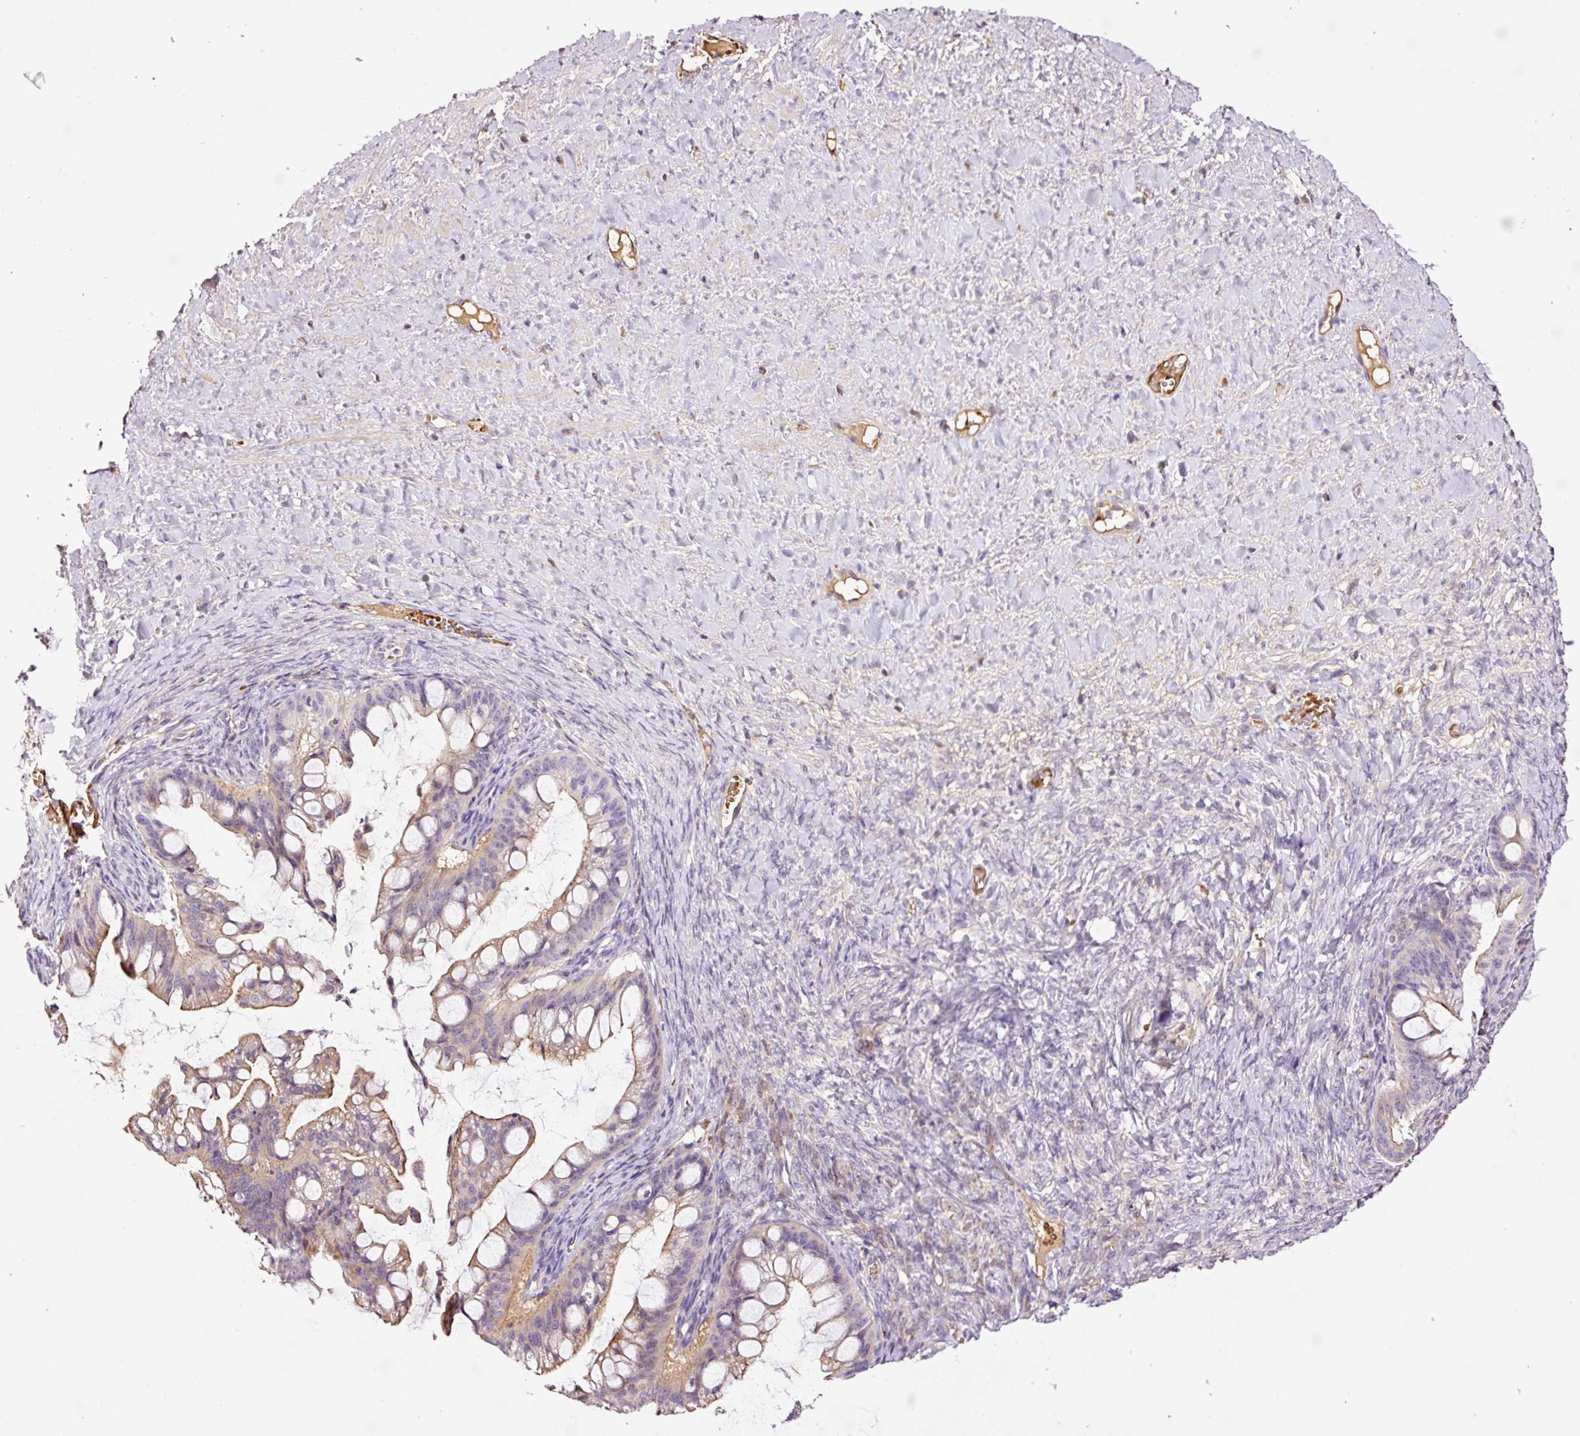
{"staining": {"intensity": "weak", "quantity": "<25%", "location": "cytoplasmic/membranous"}, "tissue": "ovarian cancer", "cell_type": "Tumor cells", "image_type": "cancer", "snomed": [{"axis": "morphology", "description": "Cystadenocarcinoma, mucinous, NOS"}, {"axis": "topography", "description": "Ovary"}], "caption": "Immunohistochemistry of human mucinous cystadenocarcinoma (ovarian) shows no staining in tumor cells. The staining was performed using DAB (3,3'-diaminobenzidine) to visualize the protein expression in brown, while the nuclei were stained in blue with hematoxylin (Magnification: 20x).", "gene": "TMEM235", "patient": {"sex": "female", "age": 73}}